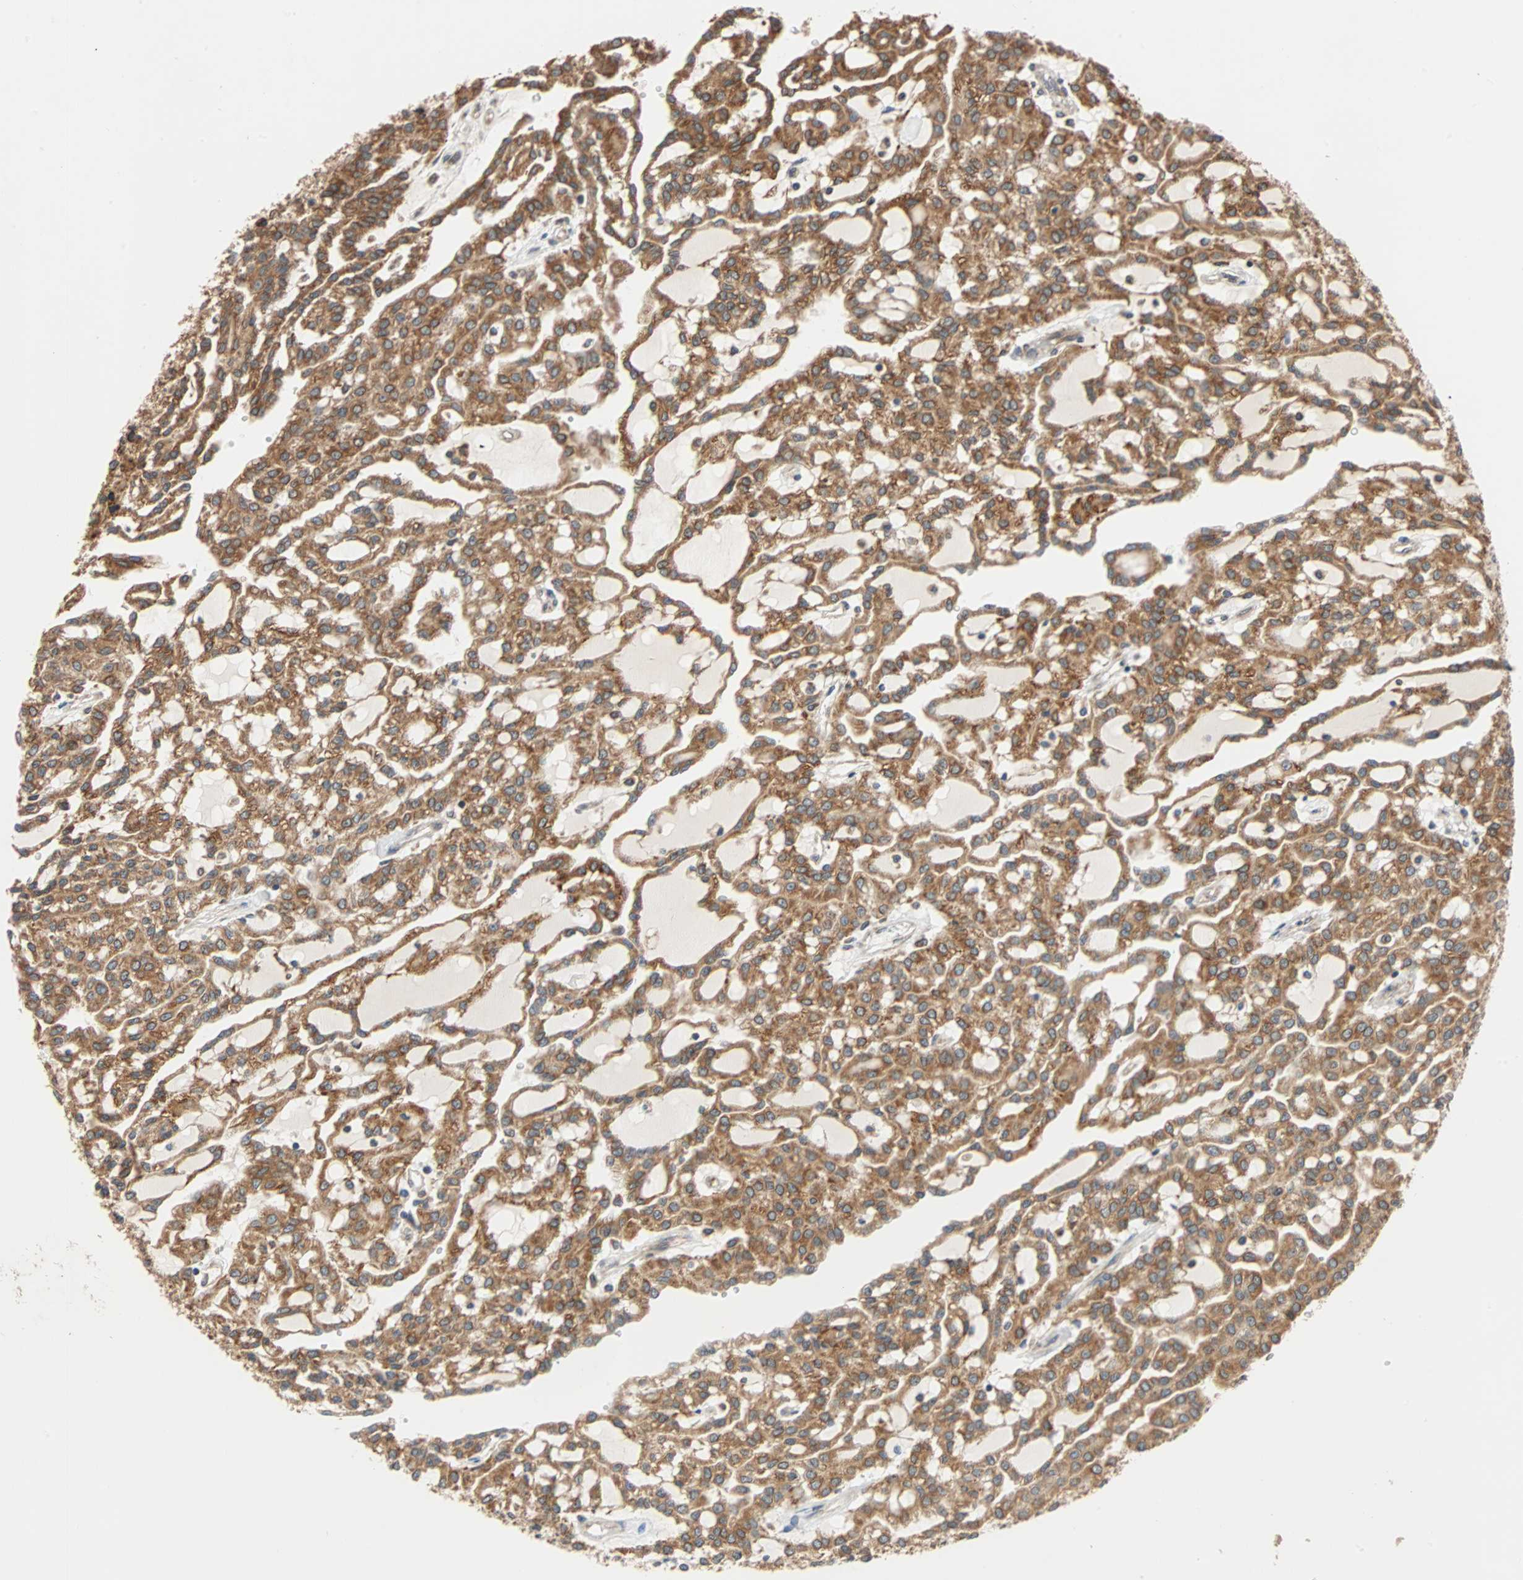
{"staining": {"intensity": "moderate", "quantity": ">75%", "location": "cytoplasmic/membranous"}, "tissue": "renal cancer", "cell_type": "Tumor cells", "image_type": "cancer", "snomed": [{"axis": "morphology", "description": "Adenocarcinoma, NOS"}, {"axis": "topography", "description": "Kidney"}], "caption": "IHC staining of renal cancer, which exhibits medium levels of moderate cytoplasmic/membranous expression in approximately >75% of tumor cells indicating moderate cytoplasmic/membranous protein expression. The staining was performed using DAB (3,3'-diaminobenzidine) (brown) for protein detection and nuclei were counterstained in hematoxylin (blue).", "gene": "AUP1", "patient": {"sex": "male", "age": 63}}